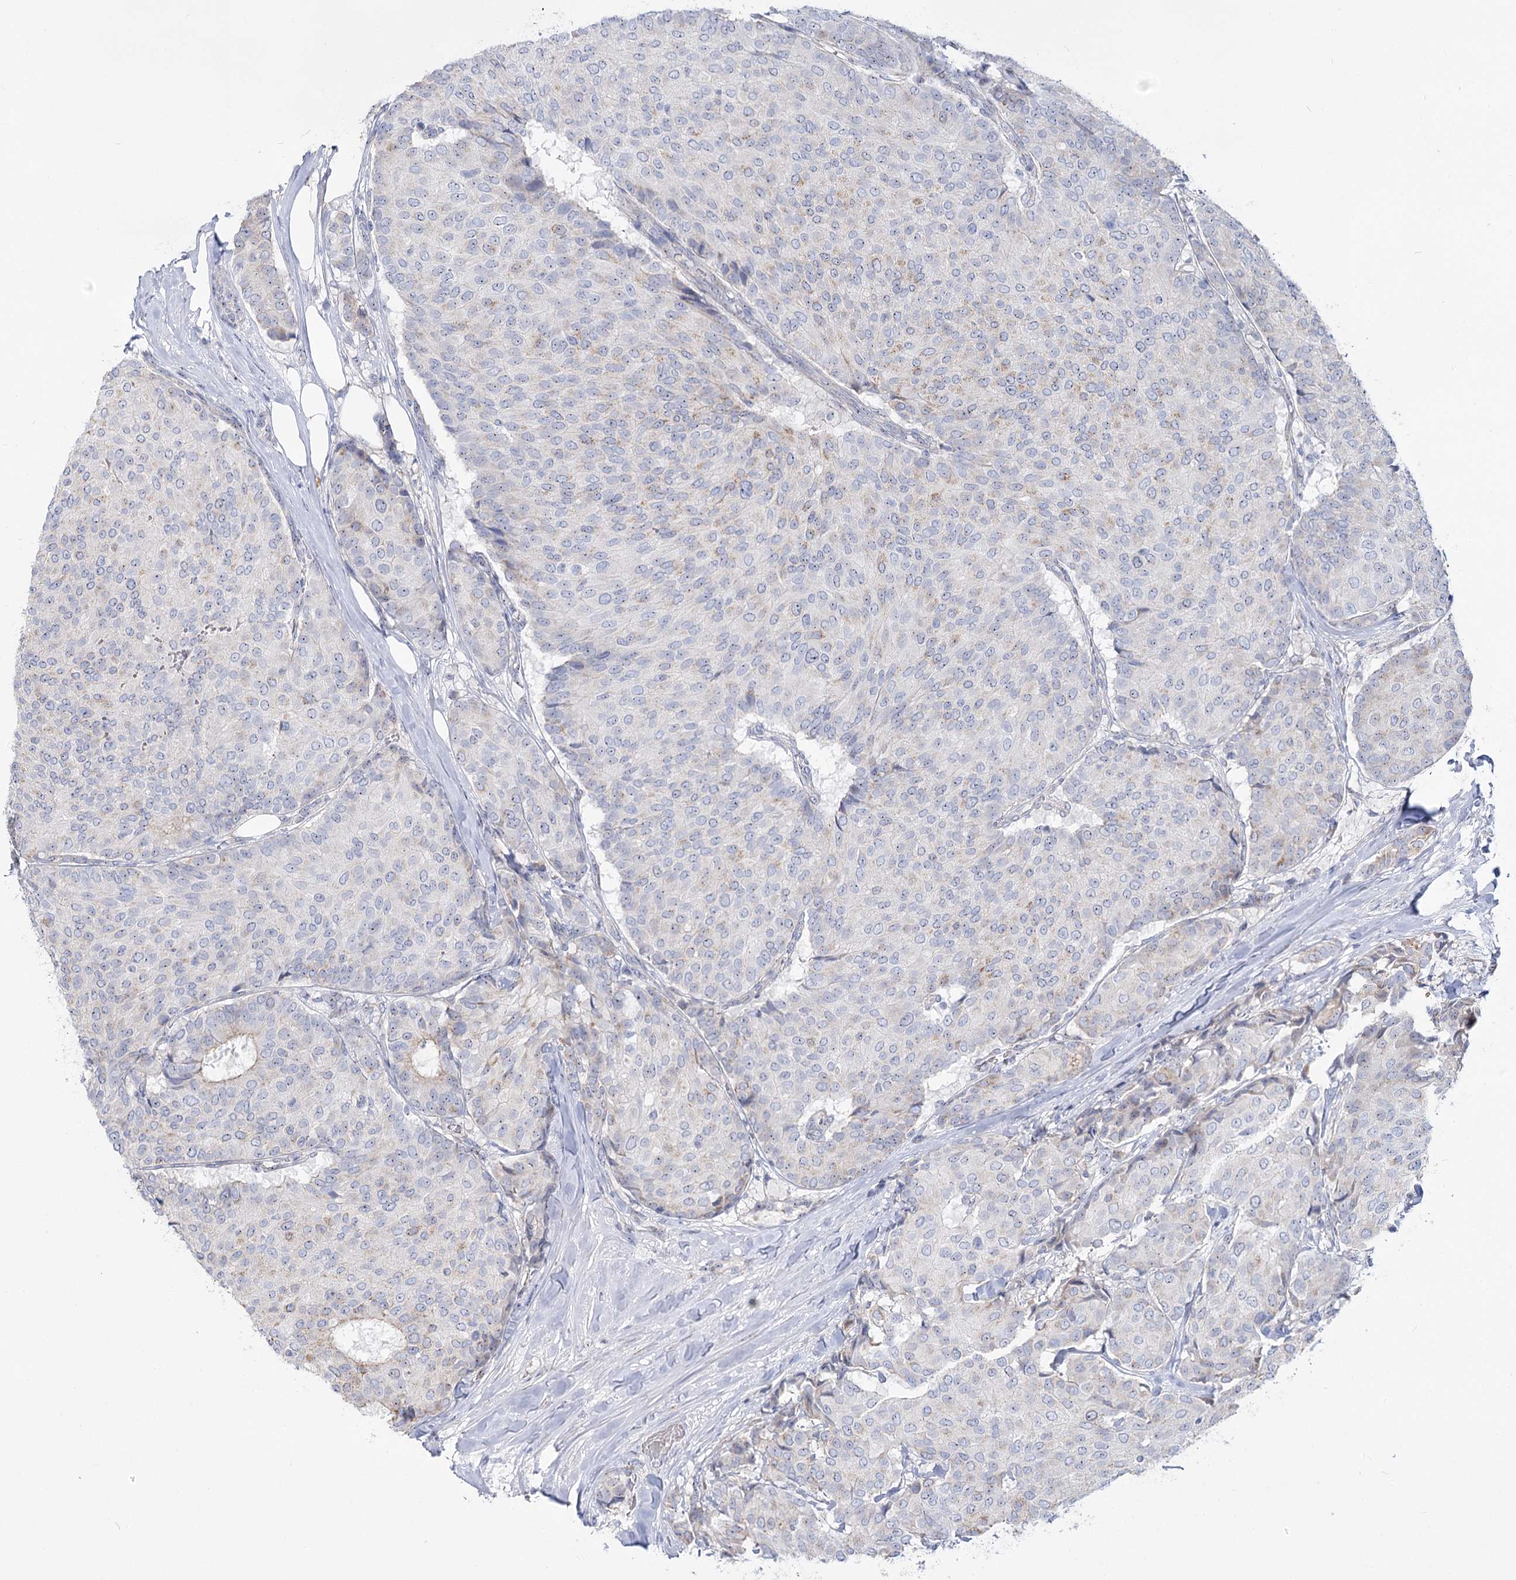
{"staining": {"intensity": "negative", "quantity": "none", "location": "none"}, "tissue": "breast cancer", "cell_type": "Tumor cells", "image_type": "cancer", "snomed": [{"axis": "morphology", "description": "Duct carcinoma"}, {"axis": "topography", "description": "Breast"}], "caption": "Immunohistochemical staining of human breast cancer exhibits no significant positivity in tumor cells.", "gene": "SUOX", "patient": {"sex": "female", "age": 75}}